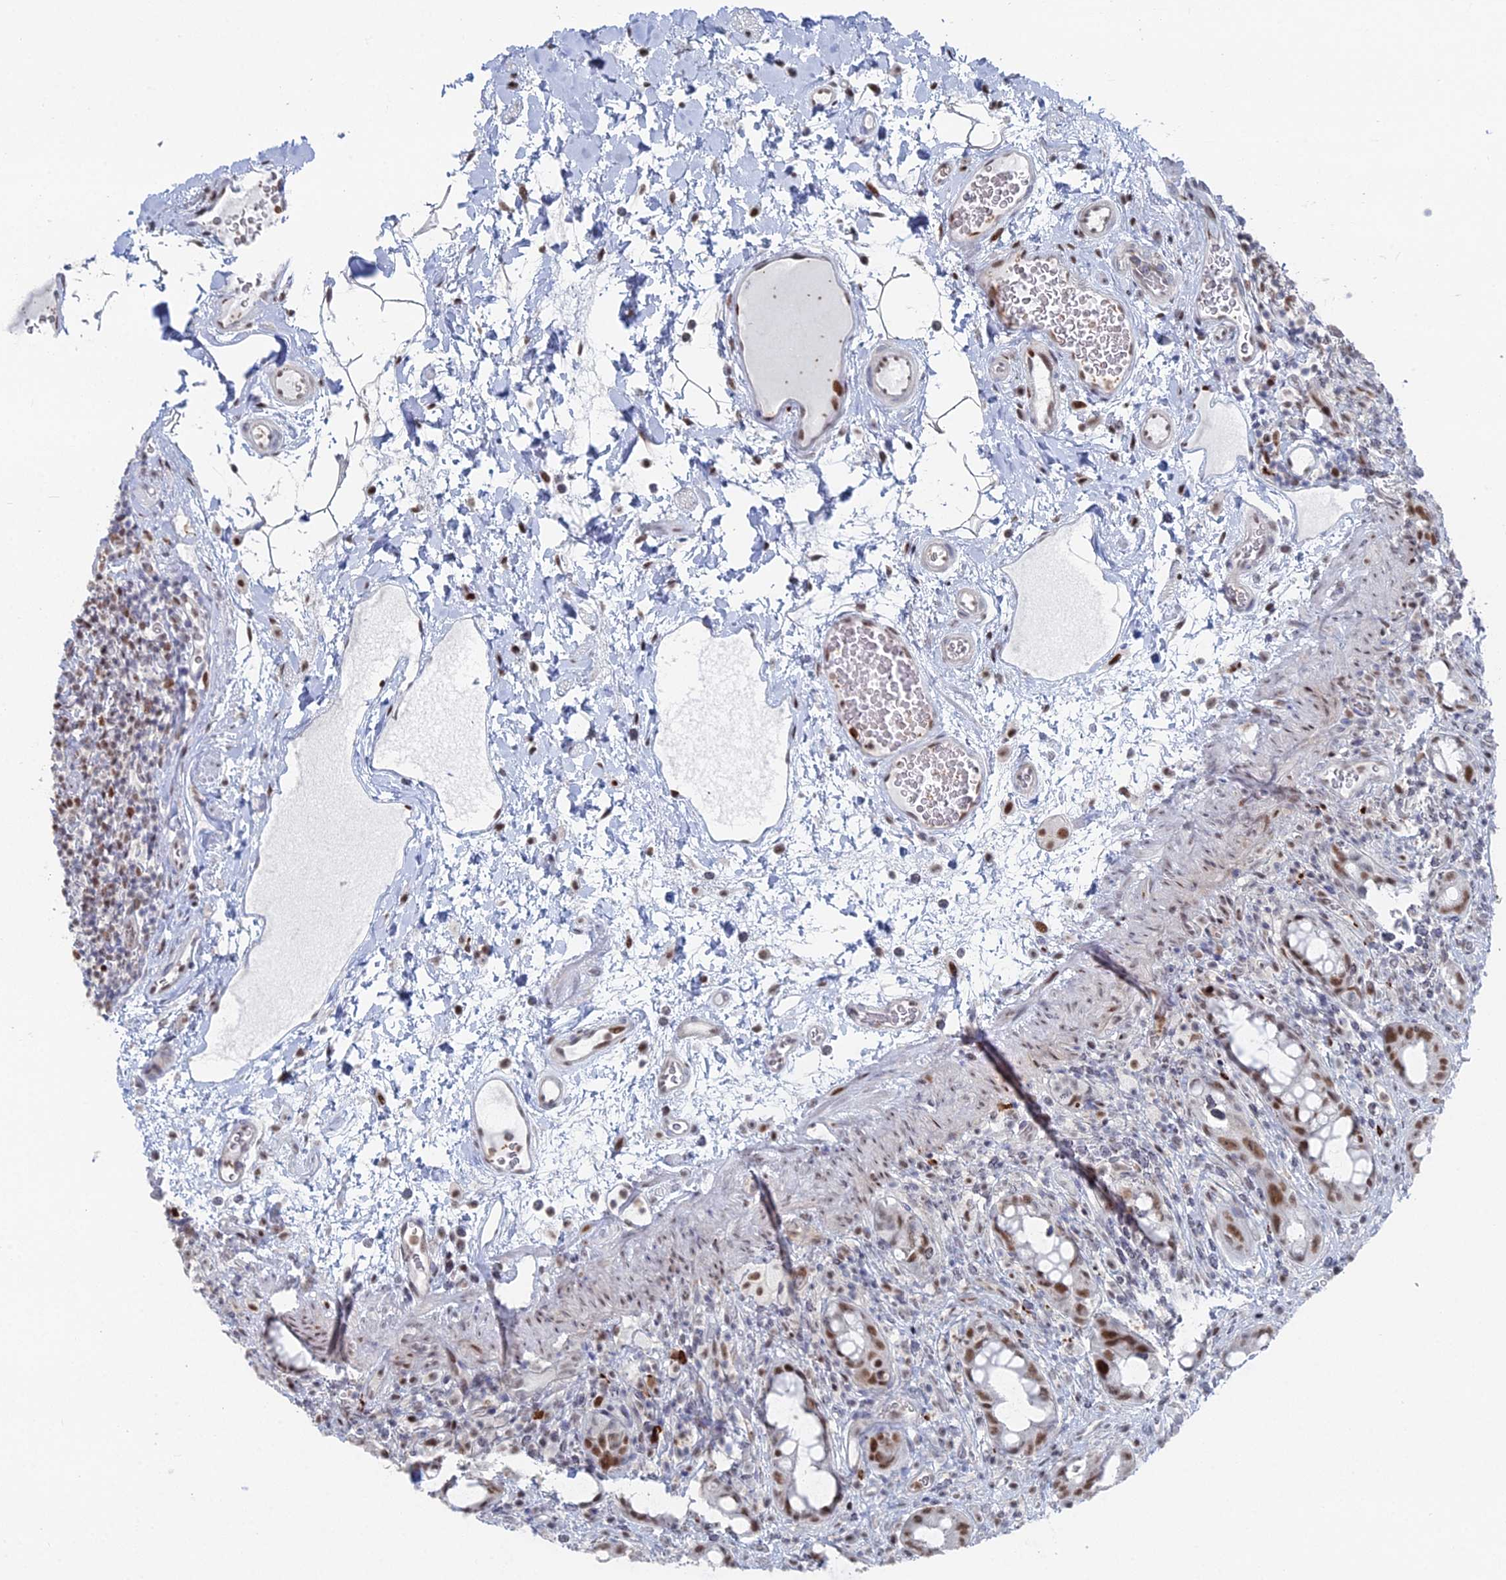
{"staining": {"intensity": "moderate", "quantity": ">75%", "location": "nuclear"}, "tissue": "rectum", "cell_type": "Glandular cells", "image_type": "normal", "snomed": [{"axis": "morphology", "description": "Normal tissue, NOS"}, {"axis": "topography", "description": "Rectum"}], "caption": "The immunohistochemical stain shows moderate nuclear expression in glandular cells of normal rectum. Nuclei are stained in blue.", "gene": "GSC2", "patient": {"sex": "female", "age": 57}}